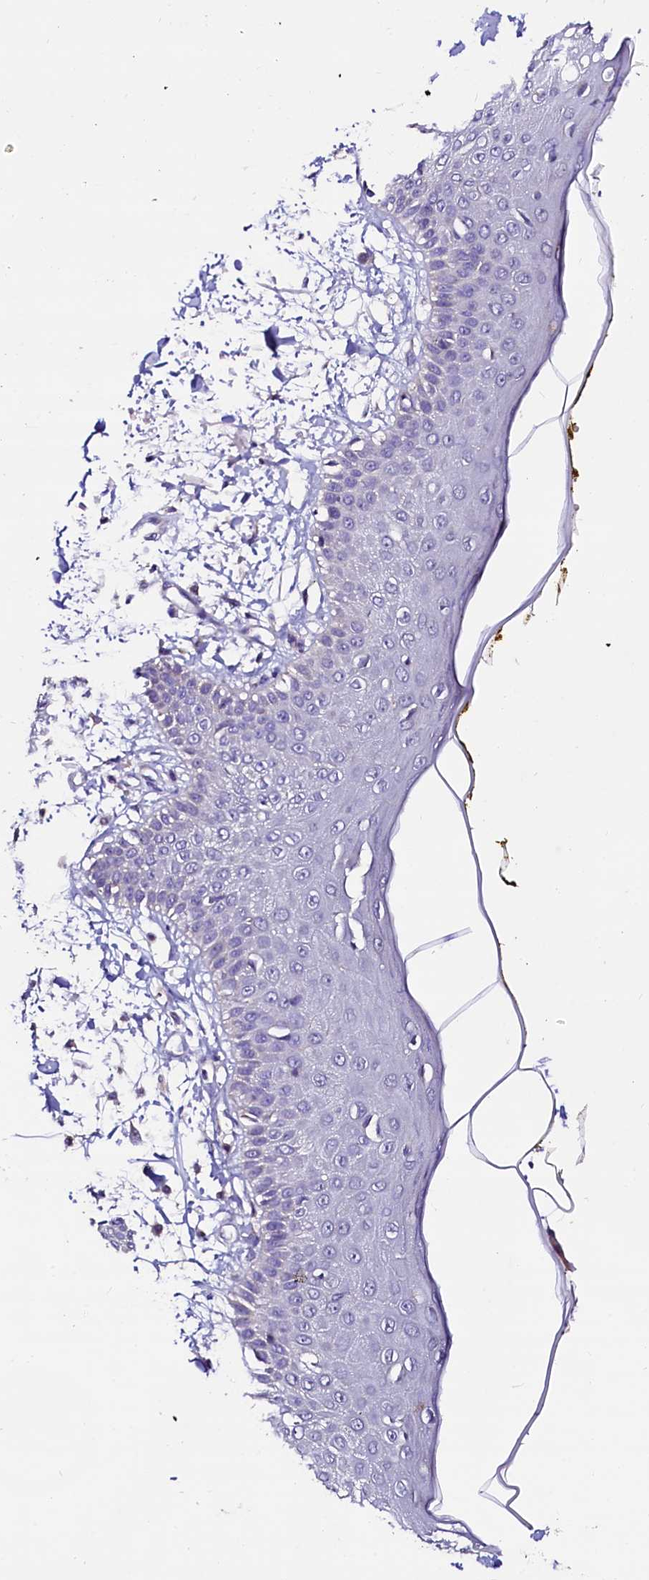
{"staining": {"intensity": "negative", "quantity": "none", "location": "none"}, "tissue": "skin", "cell_type": "Fibroblasts", "image_type": "normal", "snomed": [{"axis": "morphology", "description": "Normal tissue, NOS"}, {"axis": "morphology", "description": "Squamous cell carcinoma, NOS"}, {"axis": "topography", "description": "Skin"}, {"axis": "topography", "description": "Peripheral nerve tissue"}], "caption": "Immunohistochemical staining of normal human skin displays no significant expression in fibroblasts.", "gene": "NALF1", "patient": {"sex": "male", "age": 83}}